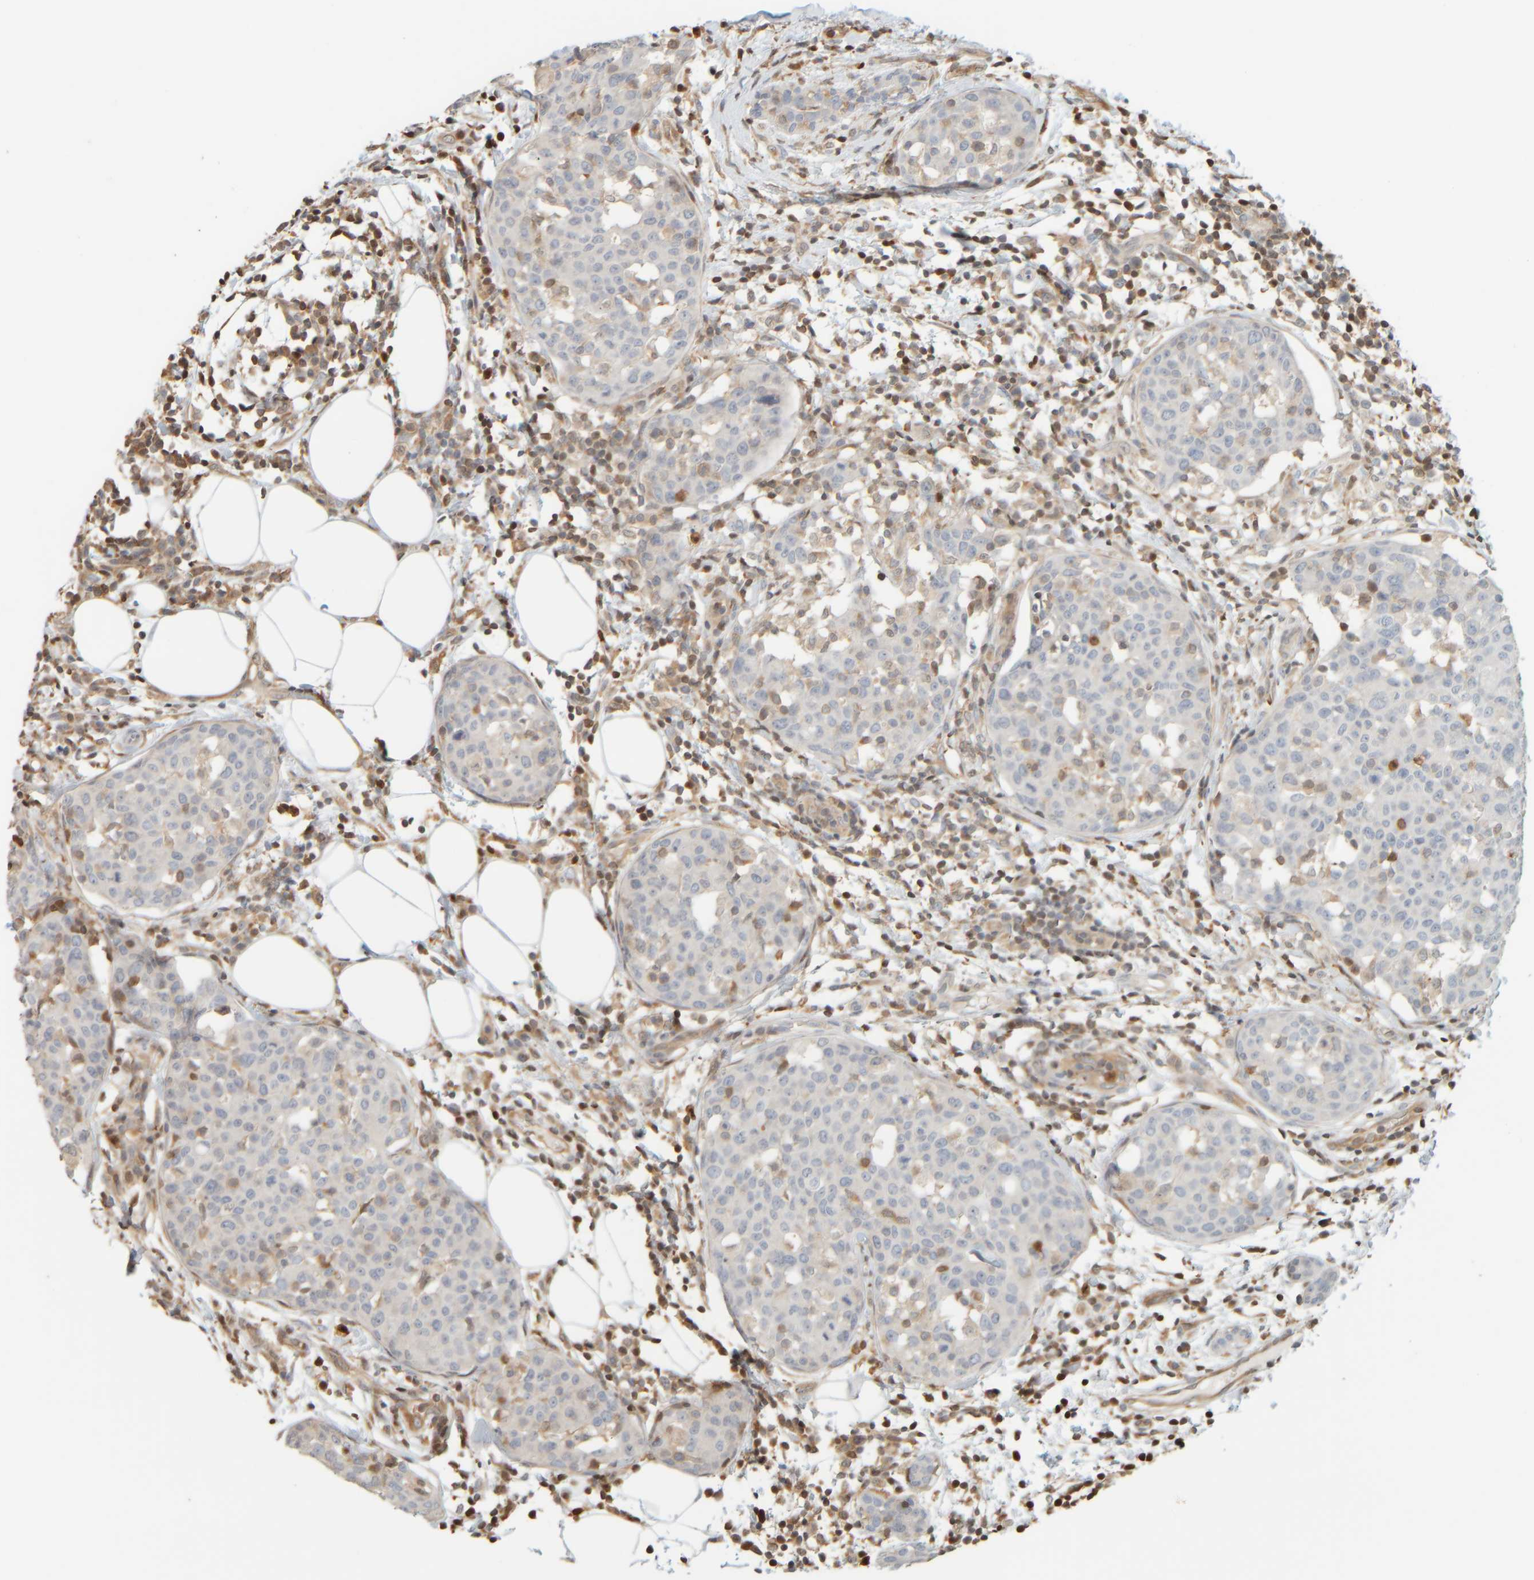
{"staining": {"intensity": "negative", "quantity": "none", "location": "none"}, "tissue": "breast cancer", "cell_type": "Tumor cells", "image_type": "cancer", "snomed": [{"axis": "morphology", "description": "Normal tissue, NOS"}, {"axis": "morphology", "description": "Duct carcinoma"}, {"axis": "topography", "description": "Breast"}], "caption": "Immunohistochemistry (IHC) image of neoplastic tissue: breast cancer (intraductal carcinoma) stained with DAB (3,3'-diaminobenzidine) shows no significant protein expression in tumor cells. (Brightfield microscopy of DAB (3,3'-diaminobenzidine) immunohistochemistry at high magnification).", "gene": "PTGES3L-AARSD1", "patient": {"sex": "female", "age": 37}}